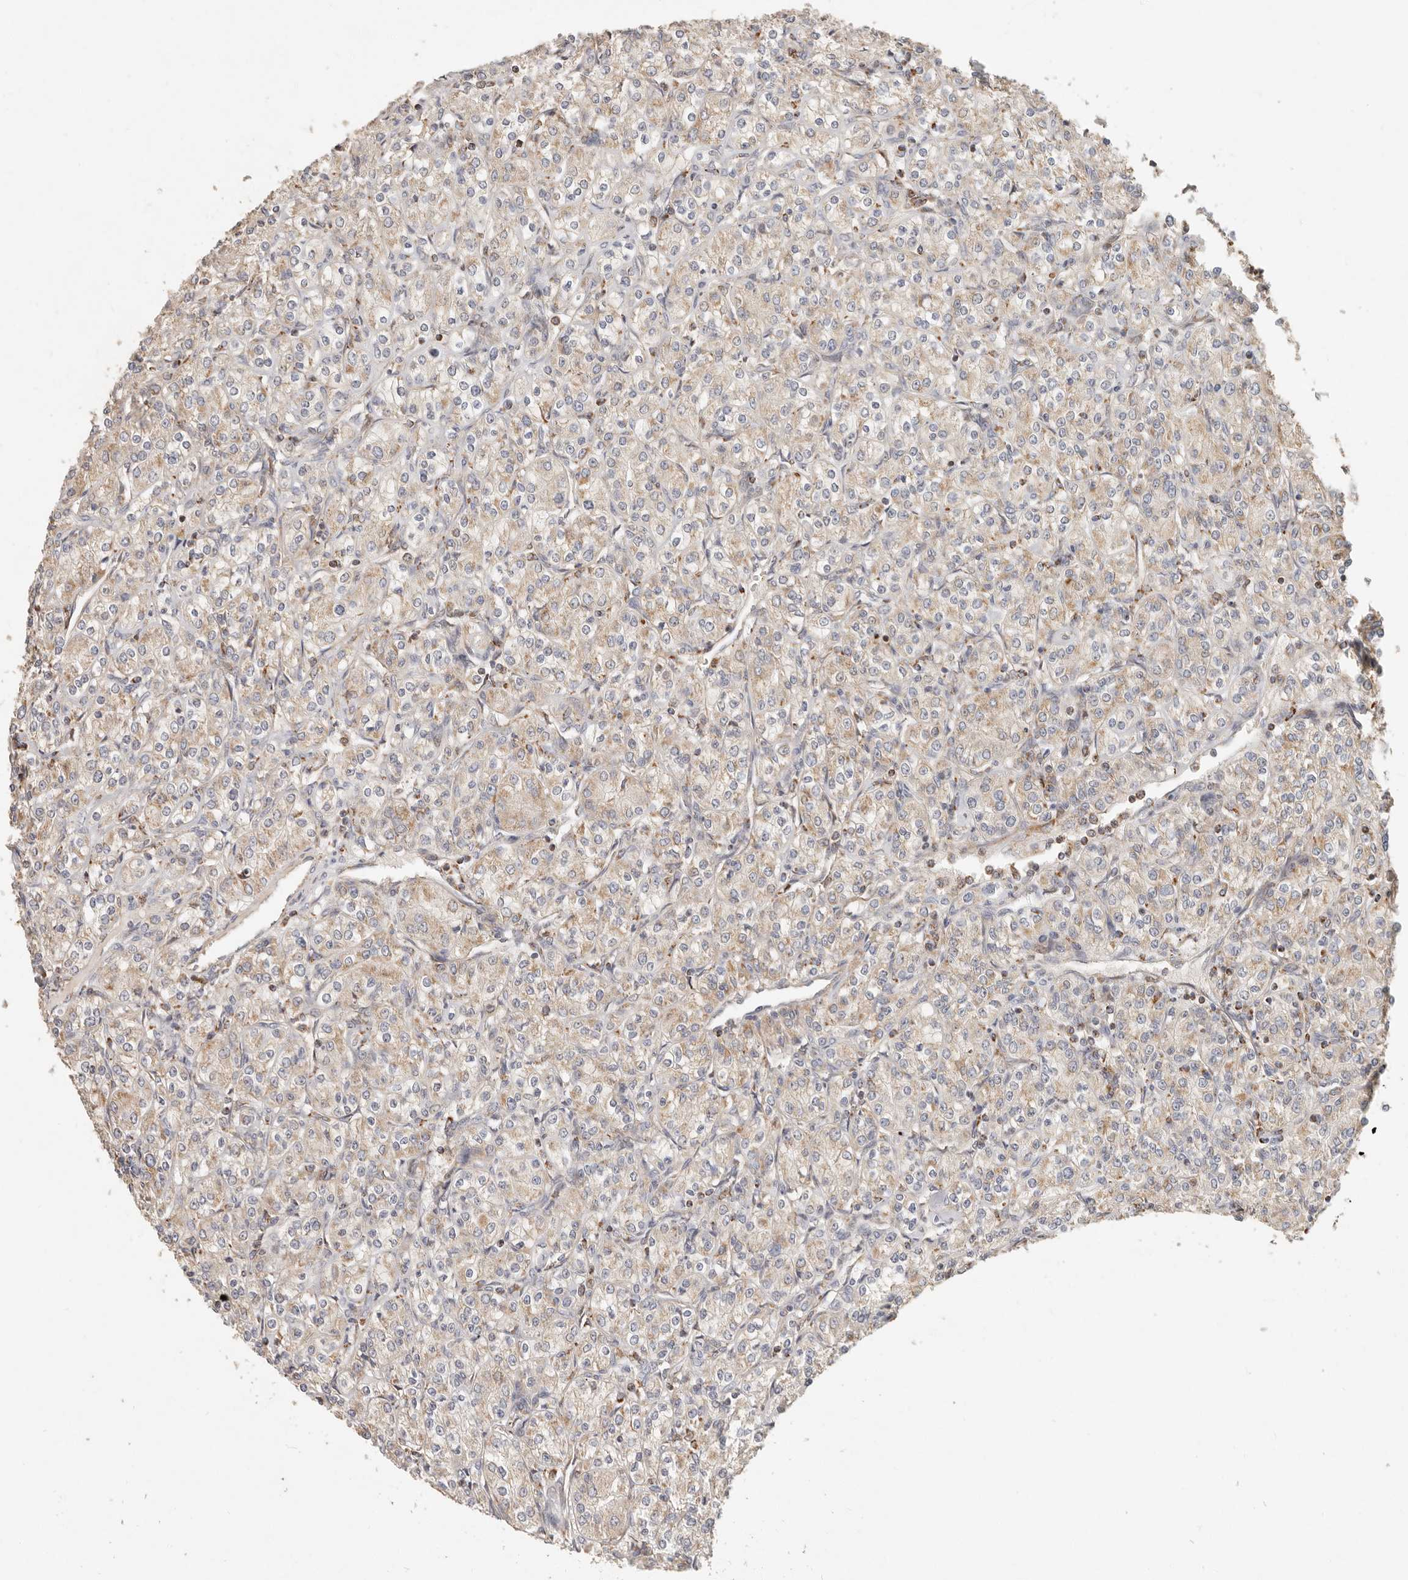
{"staining": {"intensity": "weak", "quantity": "25%-75%", "location": "cytoplasmic/membranous"}, "tissue": "renal cancer", "cell_type": "Tumor cells", "image_type": "cancer", "snomed": [{"axis": "morphology", "description": "Adenocarcinoma, NOS"}, {"axis": "topography", "description": "Kidney"}], "caption": "Renal cancer stained with a brown dye displays weak cytoplasmic/membranous positive expression in about 25%-75% of tumor cells.", "gene": "ARHGEF10L", "patient": {"sex": "male", "age": 77}}